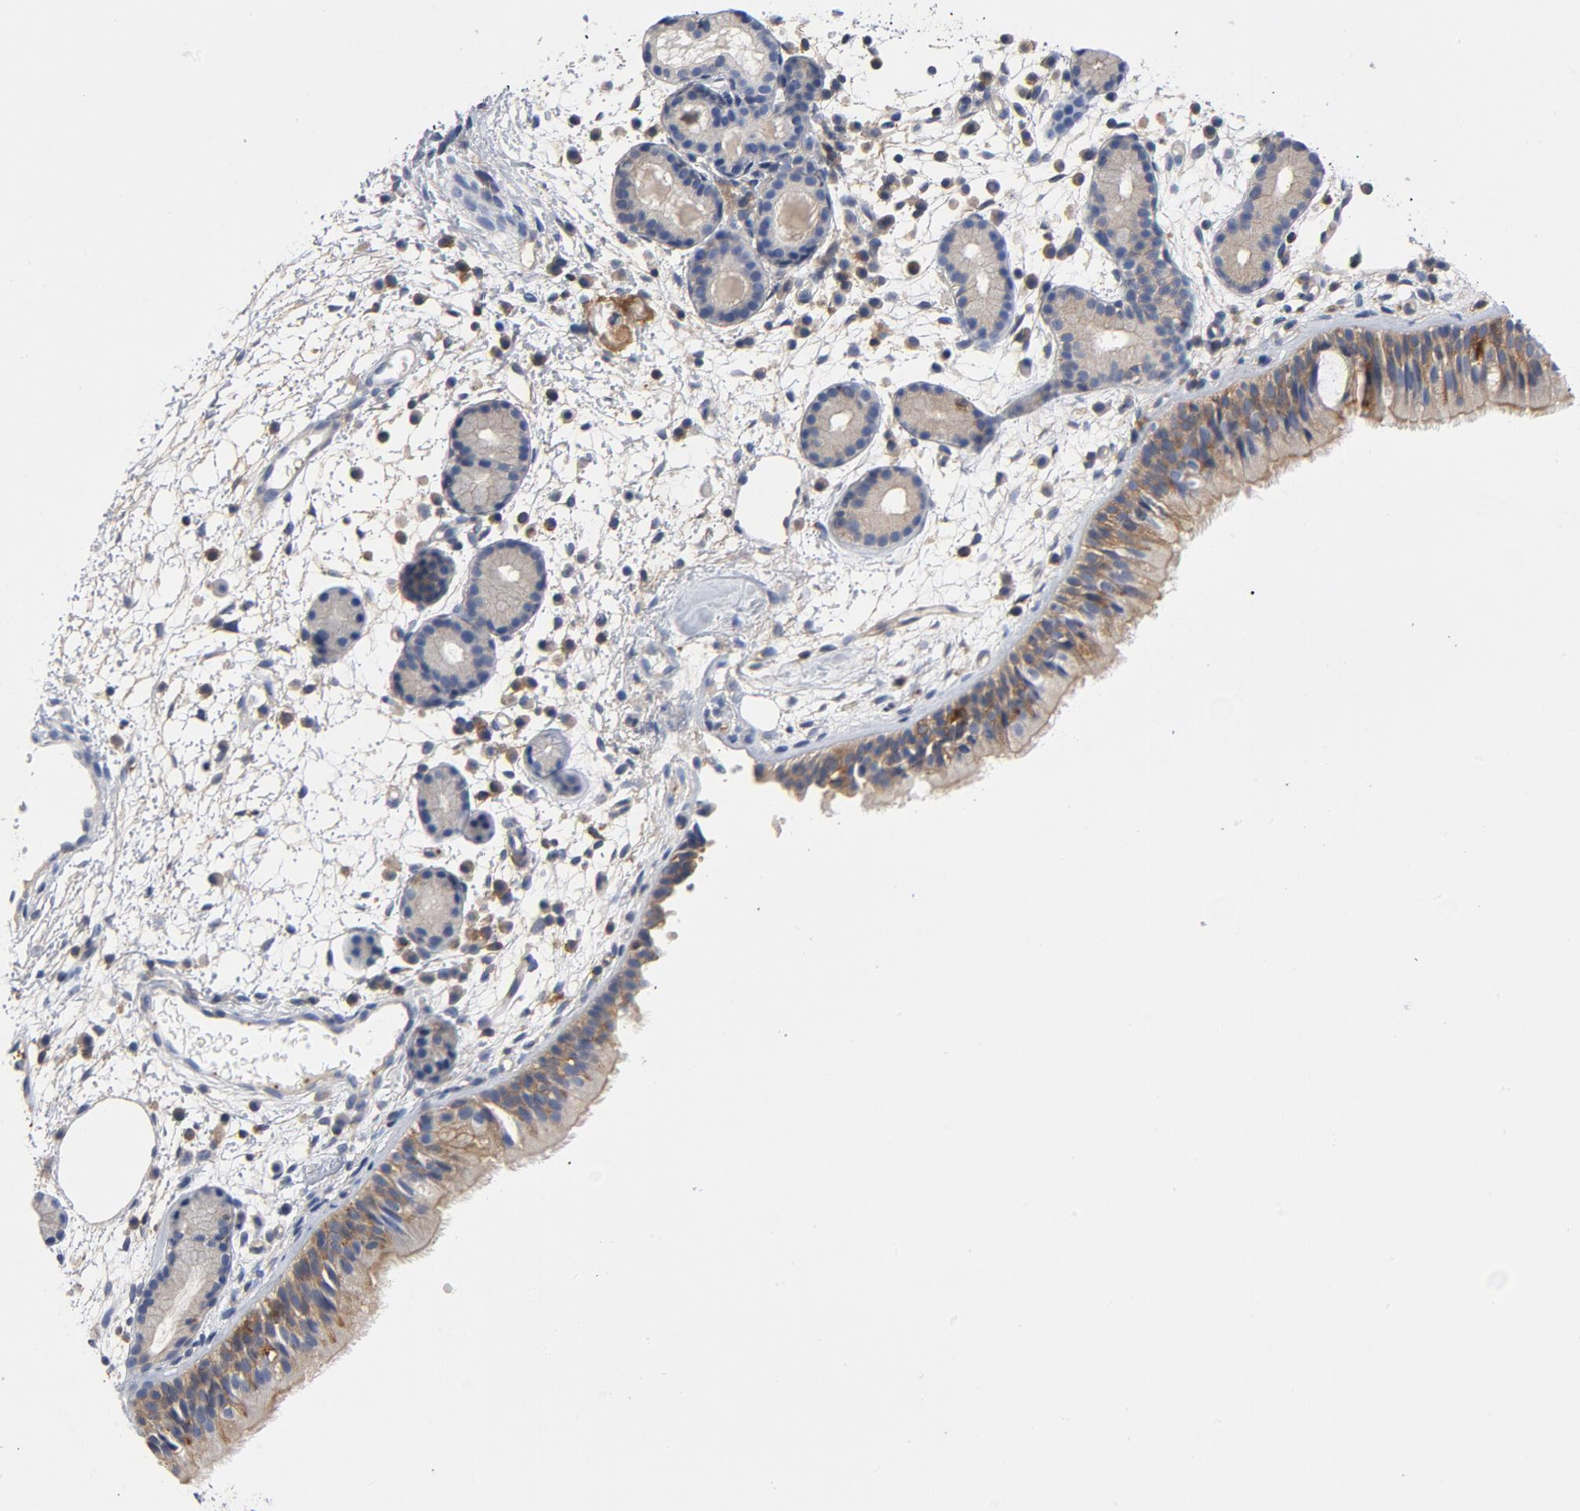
{"staining": {"intensity": "weak", "quantity": ">75%", "location": "cytoplasmic/membranous"}, "tissue": "nasopharynx", "cell_type": "Respiratory epithelial cells", "image_type": "normal", "snomed": [{"axis": "morphology", "description": "Normal tissue, NOS"}, {"axis": "morphology", "description": "Inflammation, NOS"}, {"axis": "topography", "description": "Nasopharynx"}], "caption": "Weak cytoplasmic/membranous expression is seen in about >75% of respiratory epithelial cells in unremarkable nasopharynx. Using DAB (3,3'-diaminobenzidine) (brown) and hematoxylin (blue) stains, captured at high magnification using brightfield microscopy.", "gene": "SRC", "patient": {"sex": "female", "age": 55}}